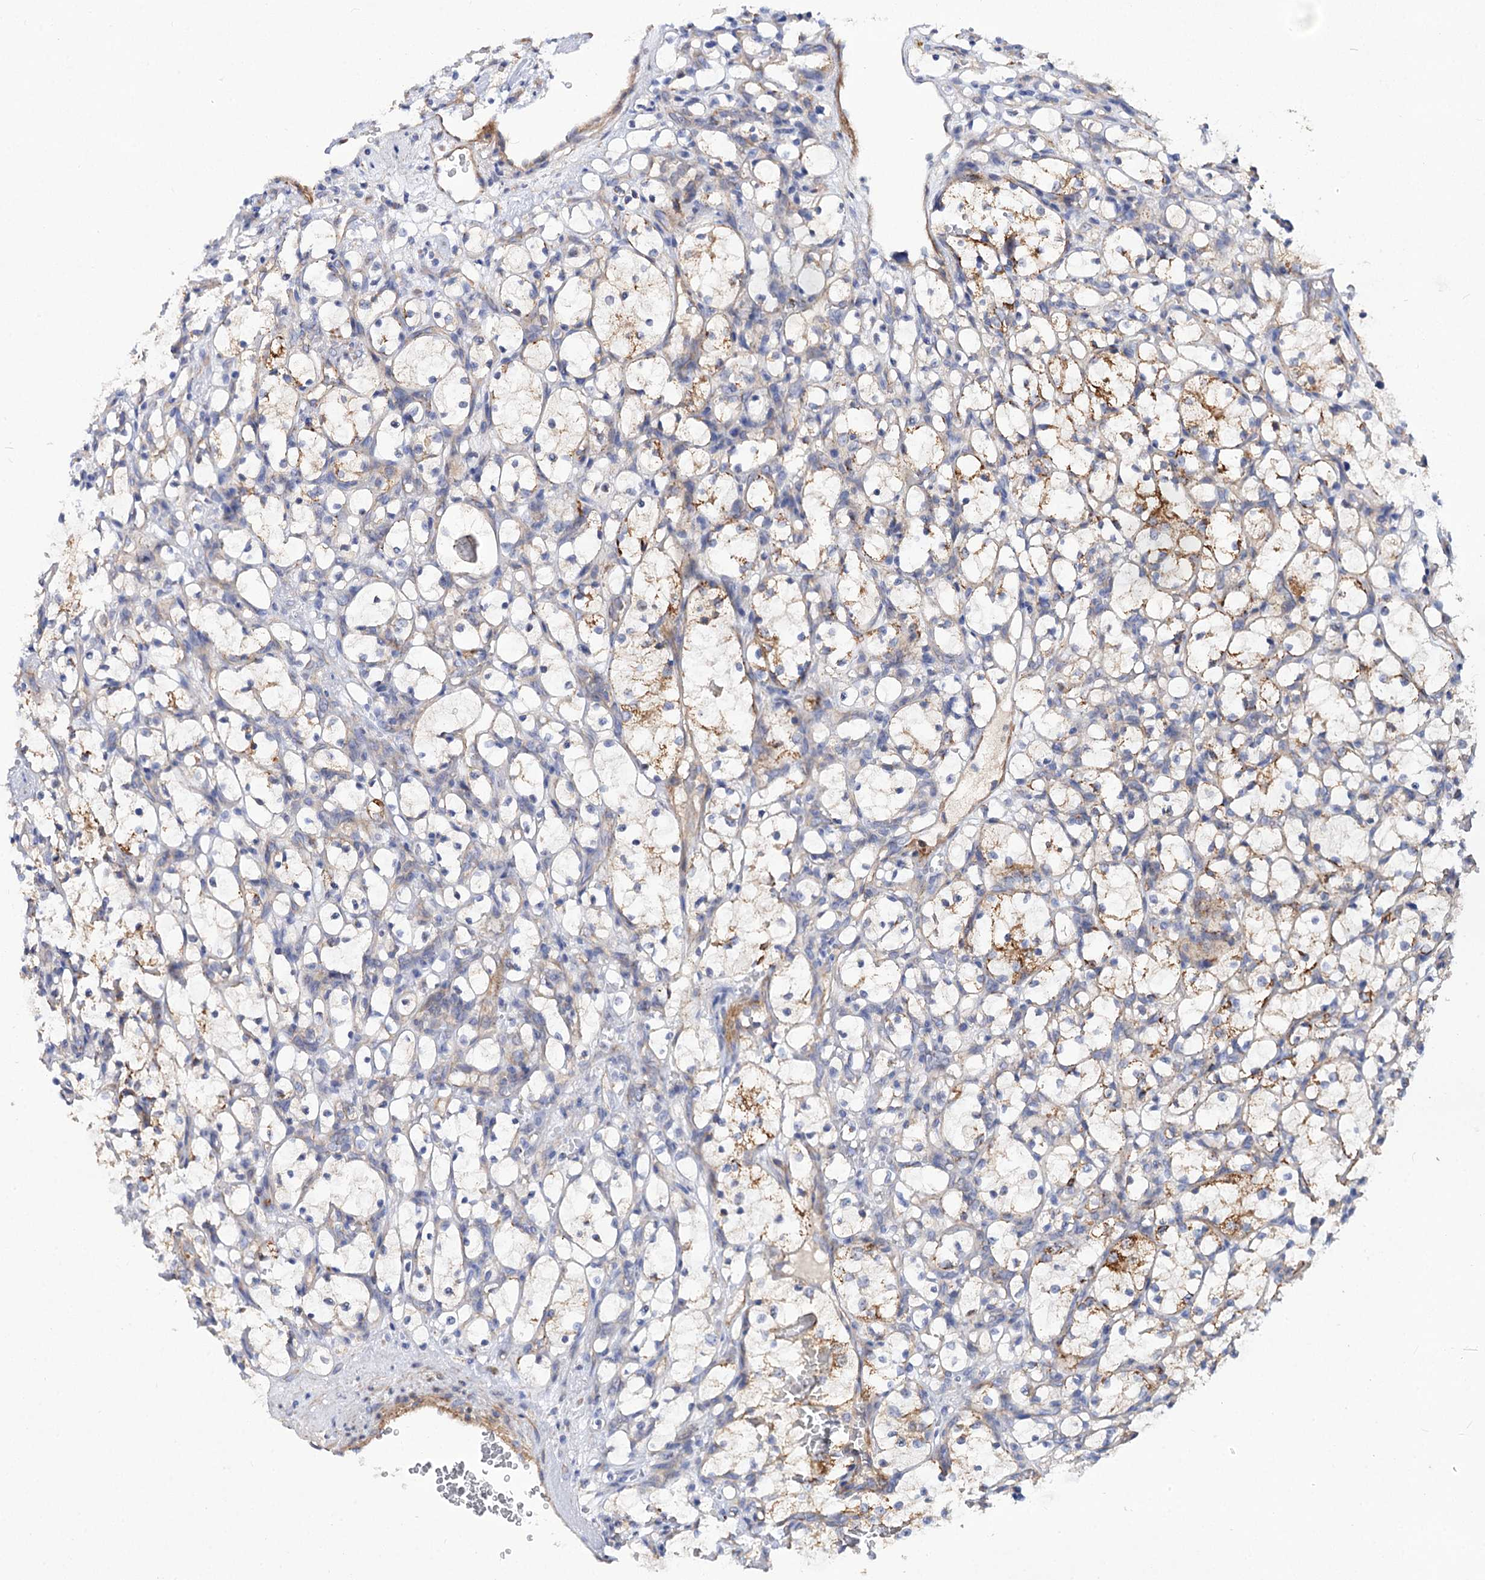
{"staining": {"intensity": "moderate", "quantity": "<25%", "location": "cytoplasmic/membranous"}, "tissue": "renal cancer", "cell_type": "Tumor cells", "image_type": "cancer", "snomed": [{"axis": "morphology", "description": "Adenocarcinoma, NOS"}, {"axis": "topography", "description": "Kidney"}], "caption": "Immunohistochemical staining of adenocarcinoma (renal) shows low levels of moderate cytoplasmic/membranous protein staining in approximately <25% of tumor cells.", "gene": "NUDCD2", "patient": {"sex": "female", "age": 69}}